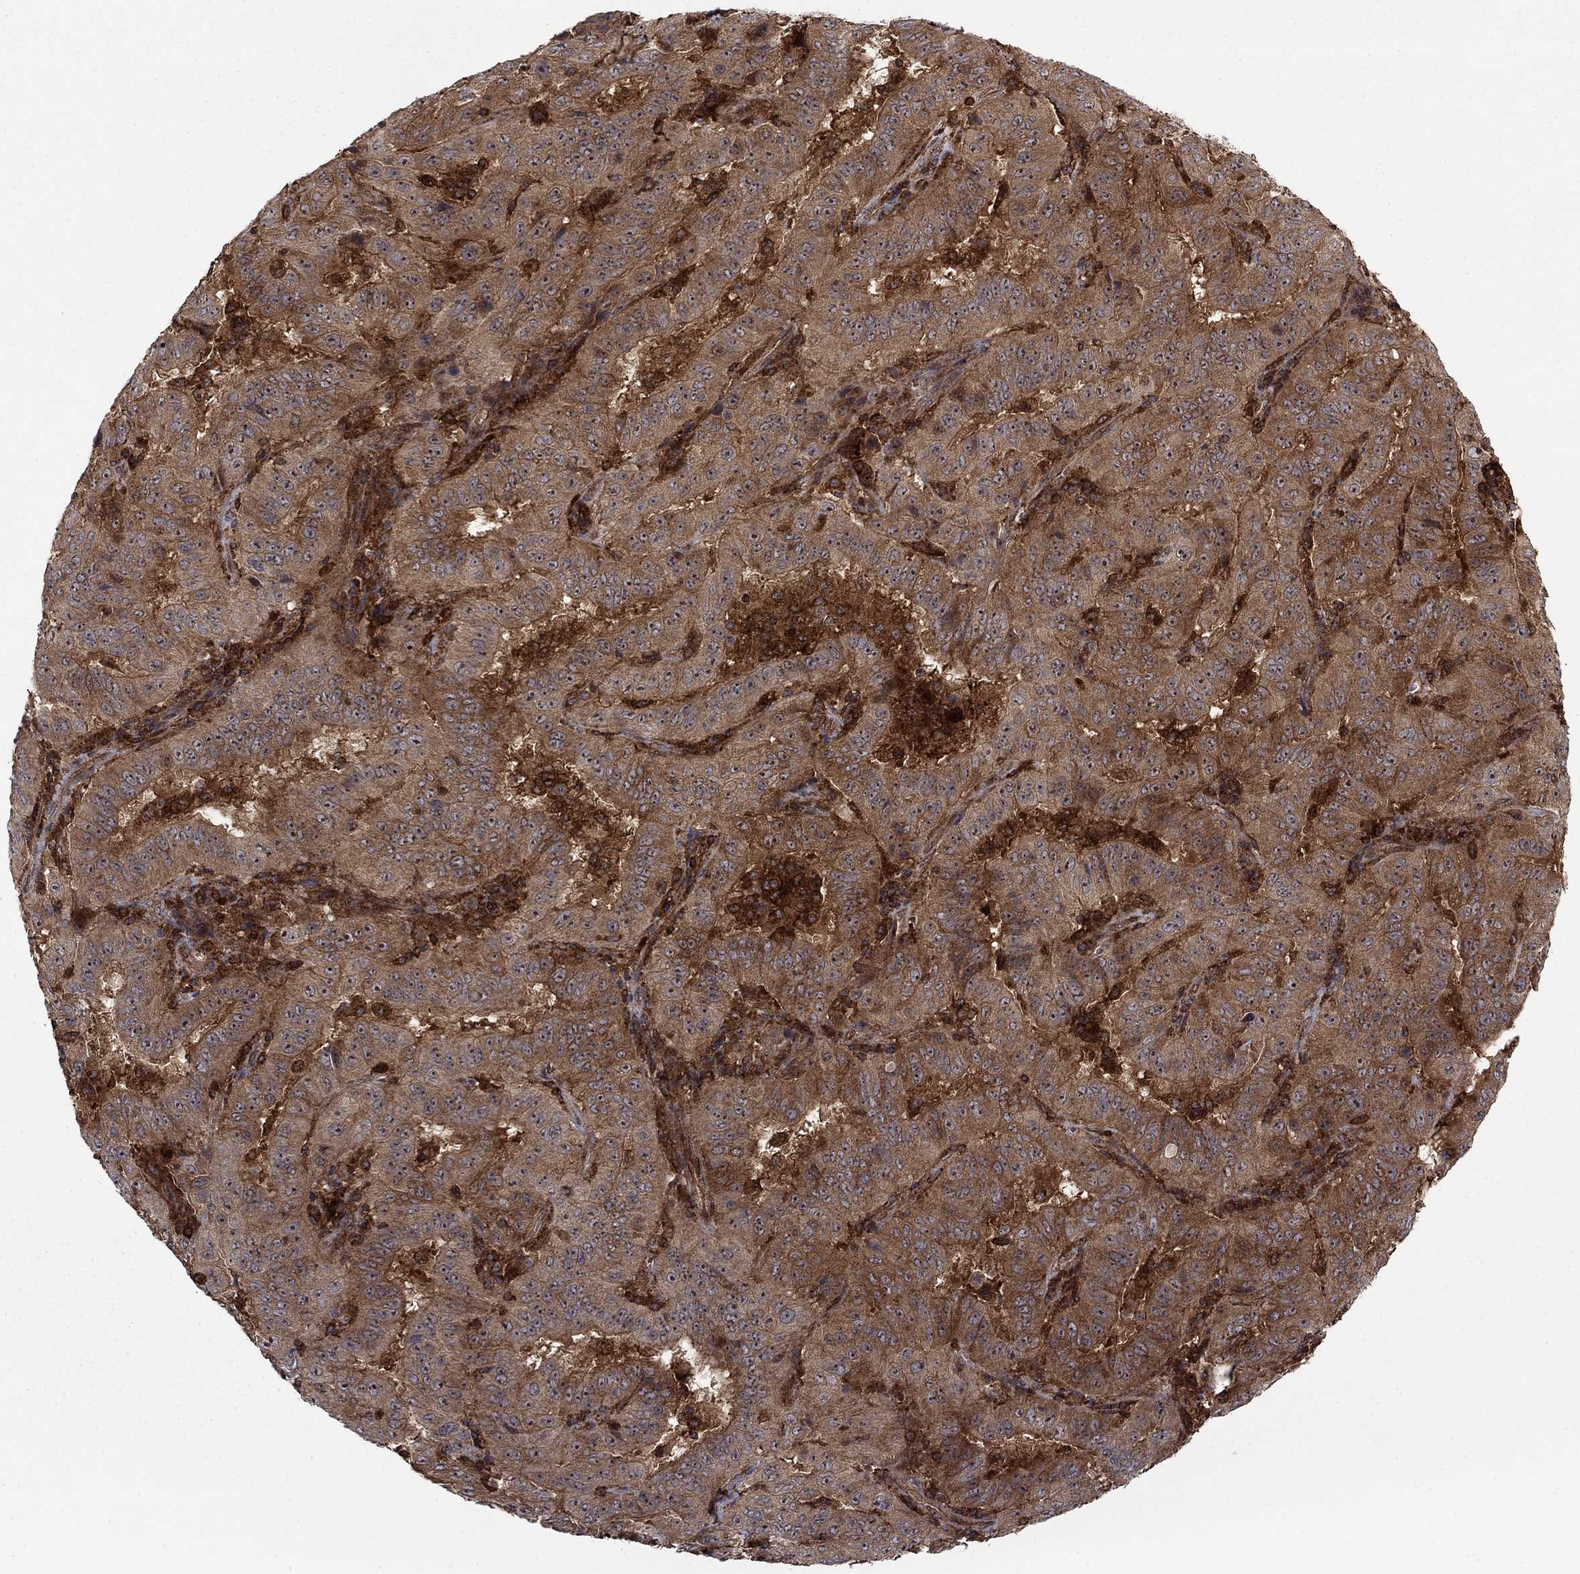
{"staining": {"intensity": "moderate", "quantity": ">75%", "location": "cytoplasmic/membranous"}, "tissue": "pancreatic cancer", "cell_type": "Tumor cells", "image_type": "cancer", "snomed": [{"axis": "morphology", "description": "Adenocarcinoma, NOS"}, {"axis": "topography", "description": "Pancreas"}], "caption": "A high-resolution micrograph shows immunohistochemistry staining of pancreatic cancer (adenocarcinoma), which exhibits moderate cytoplasmic/membranous positivity in approximately >75% of tumor cells.", "gene": "IFI35", "patient": {"sex": "male", "age": 63}}